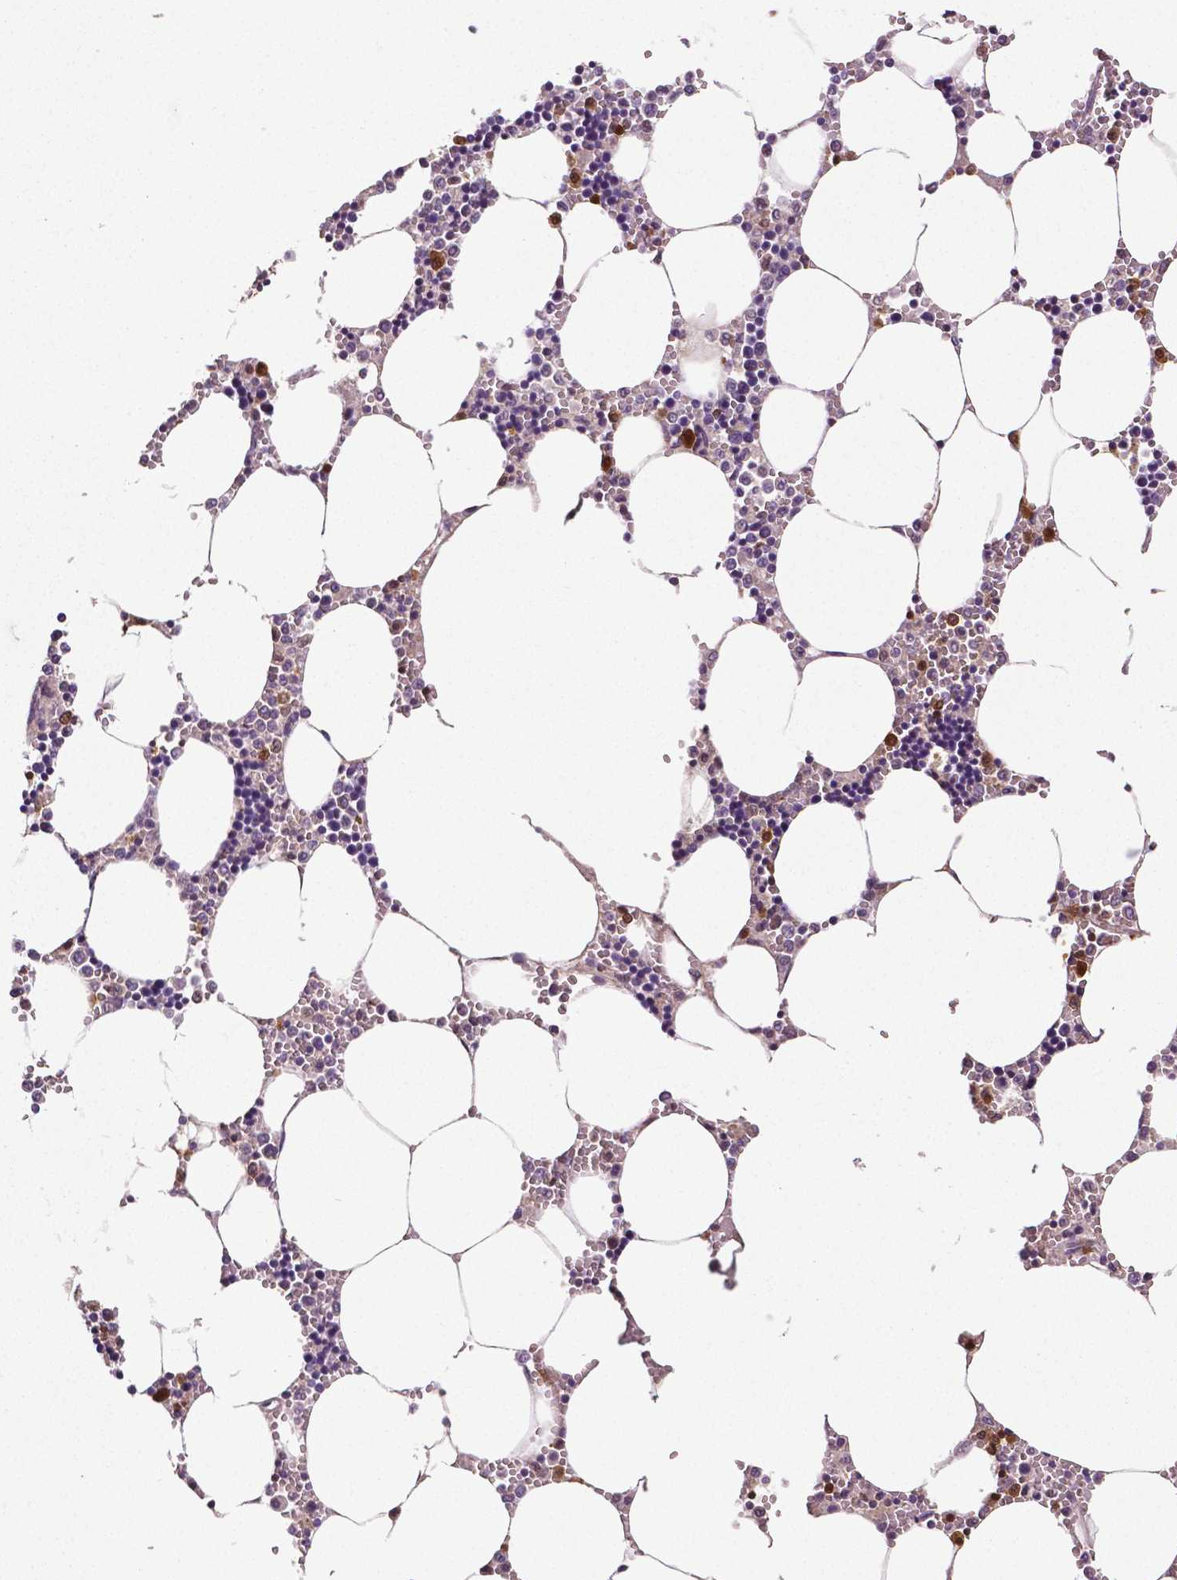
{"staining": {"intensity": "moderate", "quantity": "<25%", "location": "cytoplasmic/membranous"}, "tissue": "bone marrow", "cell_type": "Hematopoietic cells", "image_type": "normal", "snomed": [{"axis": "morphology", "description": "Normal tissue, NOS"}, {"axis": "topography", "description": "Bone marrow"}], "caption": "There is low levels of moderate cytoplasmic/membranous staining in hematopoietic cells of unremarkable bone marrow, as demonstrated by immunohistochemical staining (brown color).", "gene": "PHGDH", "patient": {"sex": "male", "age": 54}}